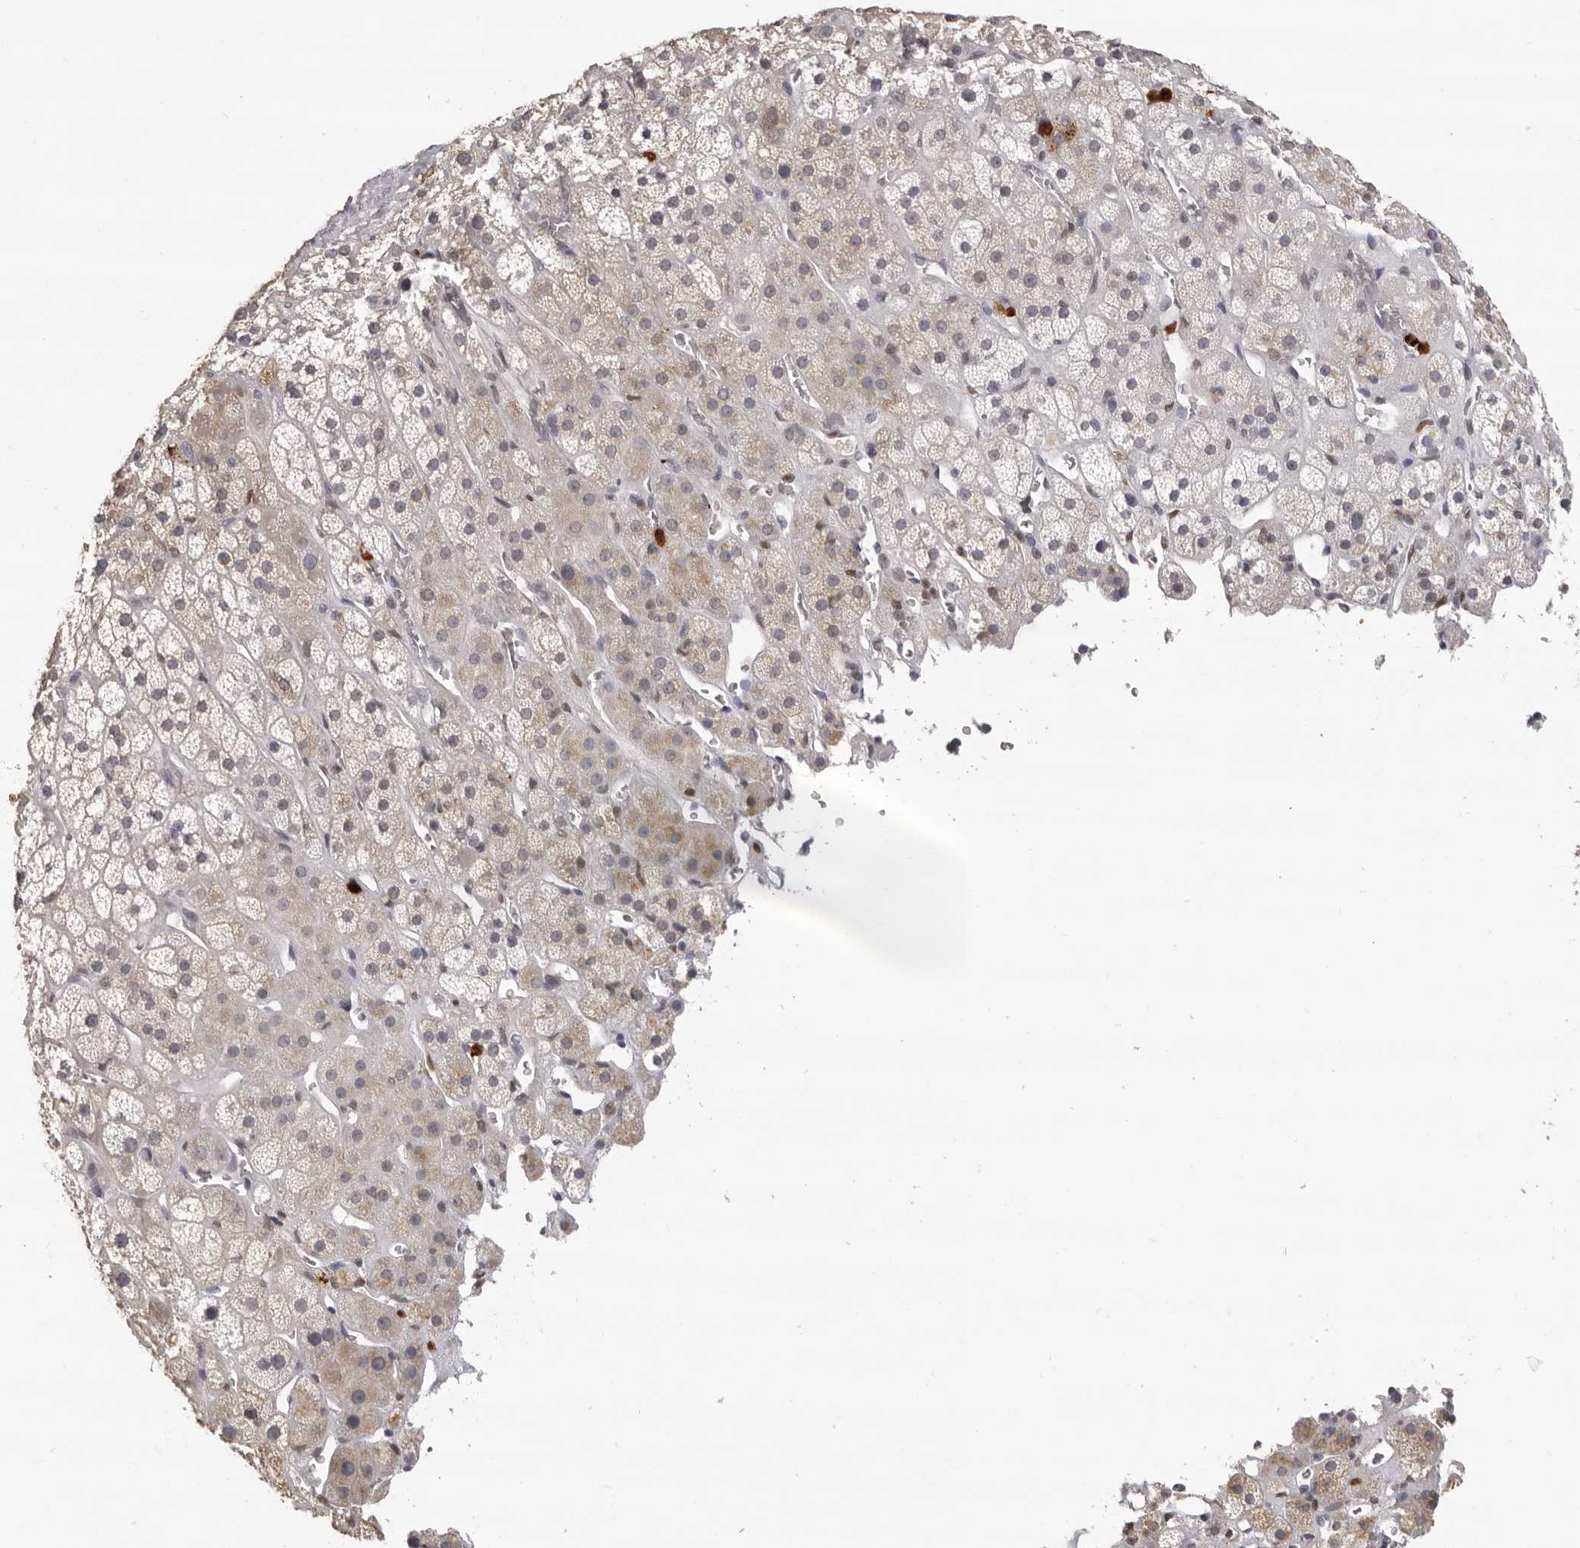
{"staining": {"intensity": "weak", "quantity": "<25%", "location": "cytoplasmic/membranous"}, "tissue": "adrenal gland", "cell_type": "Glandular cells", "image_type": "normal", "snomed": [{"axis": "morphology", "description": "Normal tissue, NOS"}, {"axis": "topography", "description": "Adrenal gland"}], "caption": "DAB (3,3'-diaminobenzidine) immunohistochemical staining of normal human adrenal gland reveals no significant positivity in glandular cells.", "gene": "IL31", "patient": {"sex": "male", "age": 57}}